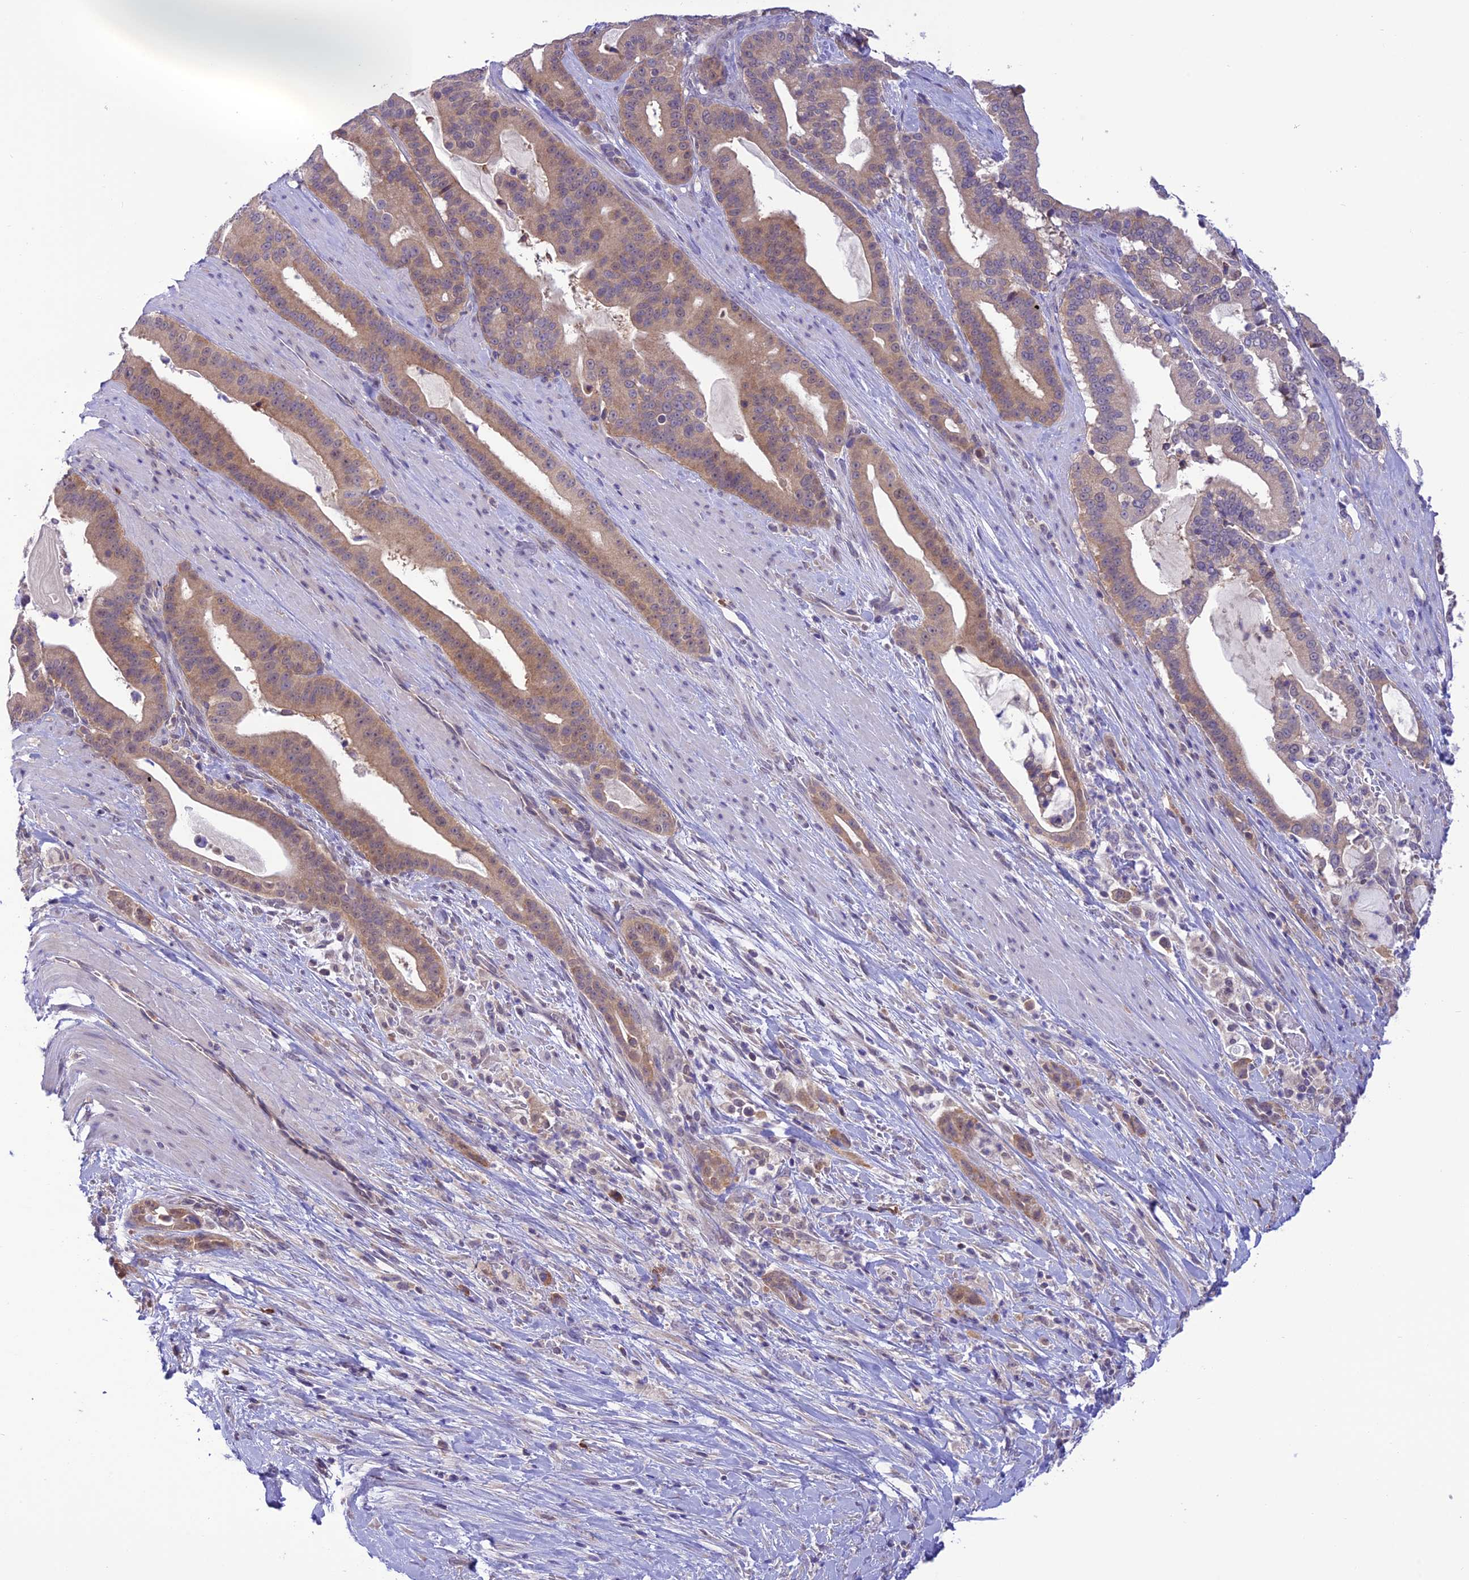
{"staining": {"intensity": "weak", "quantity": "25%-75%", "location": "cytoplasmic/membranous"}, "tissue": "pancreatic cancer", "cell_type": "Tumor cells", "image_type": "cancer", "snomed": [{"axis": "morphology", "description": "Adenocarcinoma, NOS"}, {"axis": "topography", "description": "Pancreas"}], "caption": "About 25%-75% of tumor cells in adenocarcinoma (pancreatic) show weak cytoplasmic/membranous protein positivity as visualized by brown immunohistochemical staining.", "gene": "RNF126", "patient": {"sex": "male", "age": 63}}